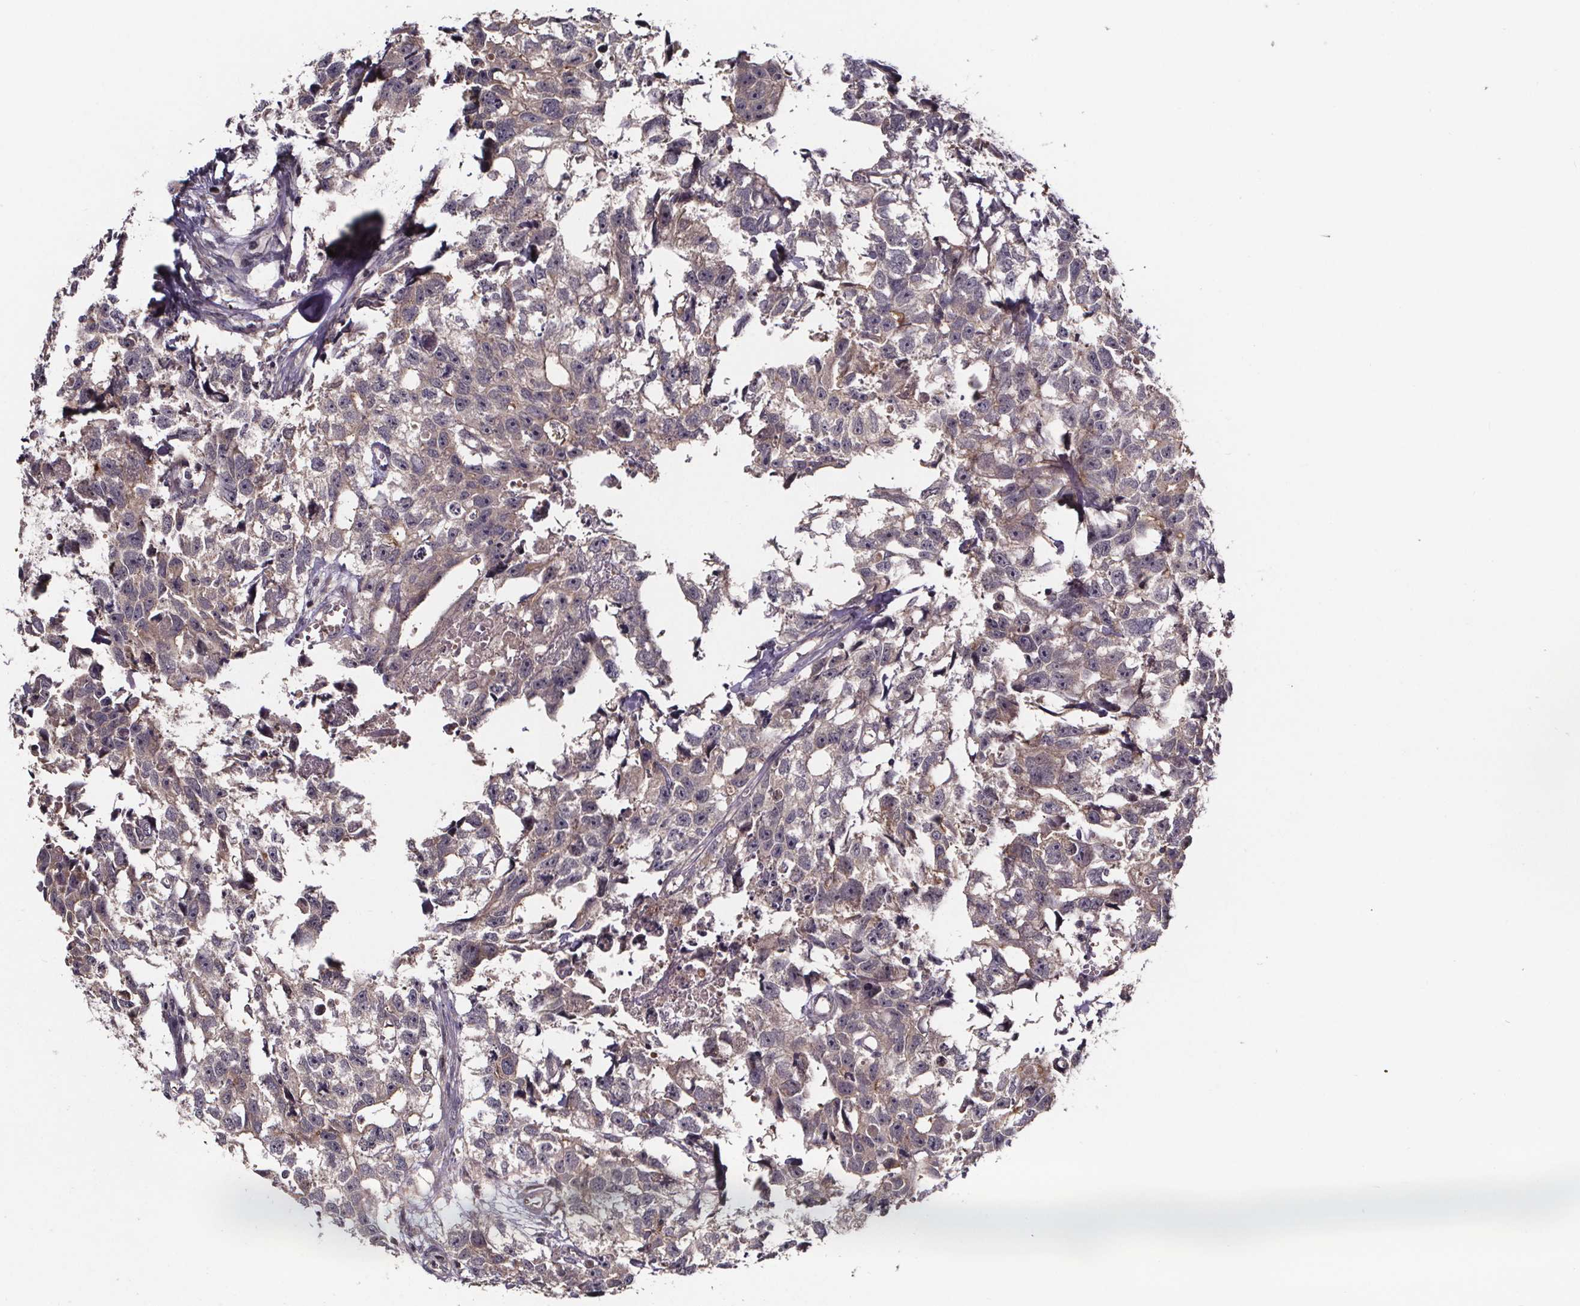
{"staining": {"intensity": "weak", "quantity": "<25%", "location": "cytoplasmic/membranous"}, "tissue": "testis cancer", "cell_type": "Tumor cells", "image_type": "cancer", "snomed": [{"axis": "morphology", "description": "Carcinoma, Embryonal, NOS"}, {"axis": "morphology", "description": "Teratoma, malignant, NOS"}, {"axis": "topography", "description": "Testis"}], "caption": "Immunohistochemistry (IHC) of human testis cancer (embryonal carcinoma) exhibits no positivity in tumor cells. (DAB immunohistochemistry (IHC) visualized using brightfield microscopy, high magnification).", "gene": "SMIM1", "patient": {"sex": "male", "age": 44}}